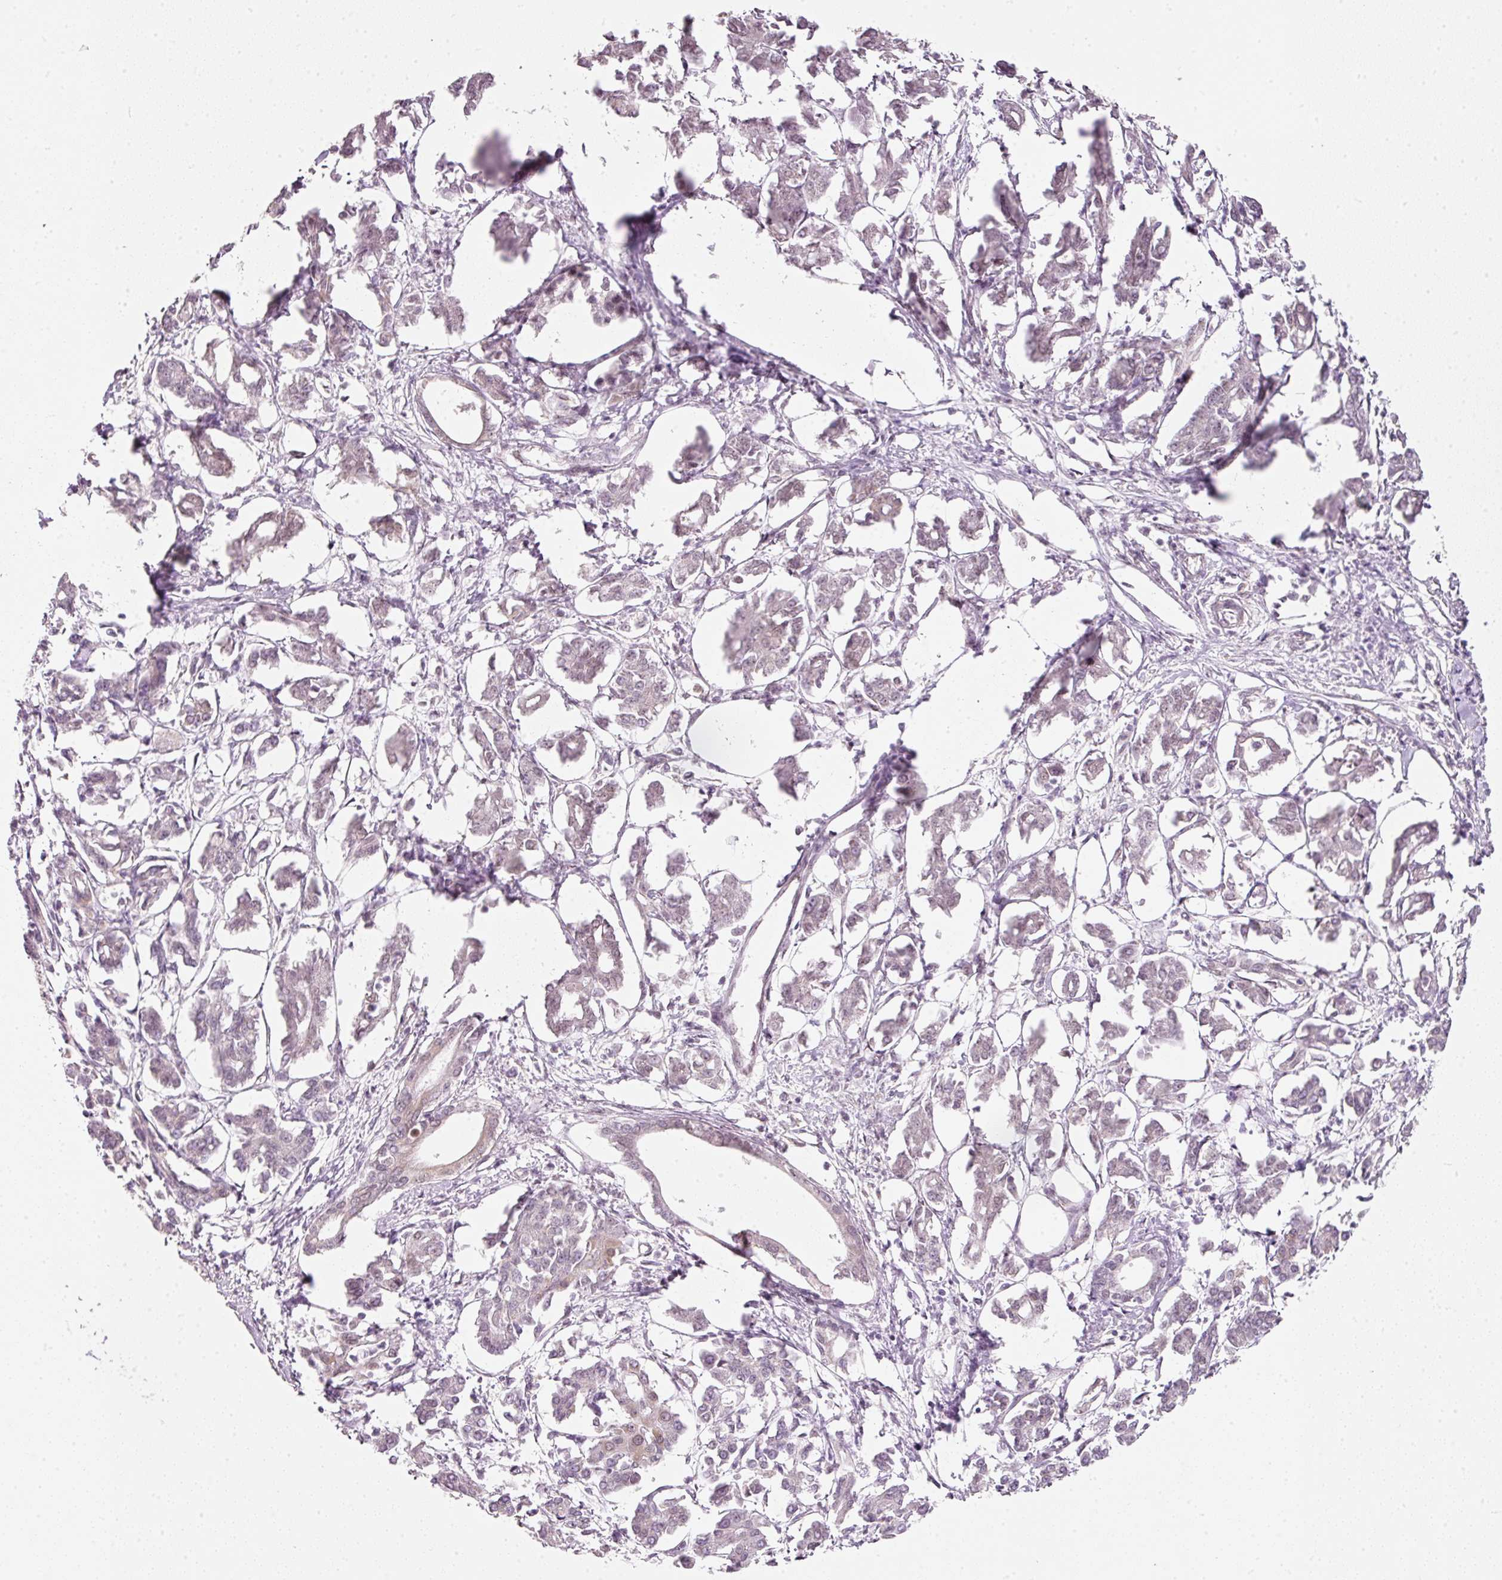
{"staining": {"intensity": "negative", "quantity": "none", "location": "none"}, "tissue": "pancreatic cancer", "cell_type": "Tumor cells", "image_type": "cancer", "snomed": [{"axis": "morphology", "description": "Adenocarcinoma, NOS"}, {"axis": "topography", "description": "Pancreas"}], "caption": "There is no significant staining in tumor cells of adenocarcinoma (pancreatic).", "gene": "FSTL3", "patient": {"sex": "male", "age": 61}}